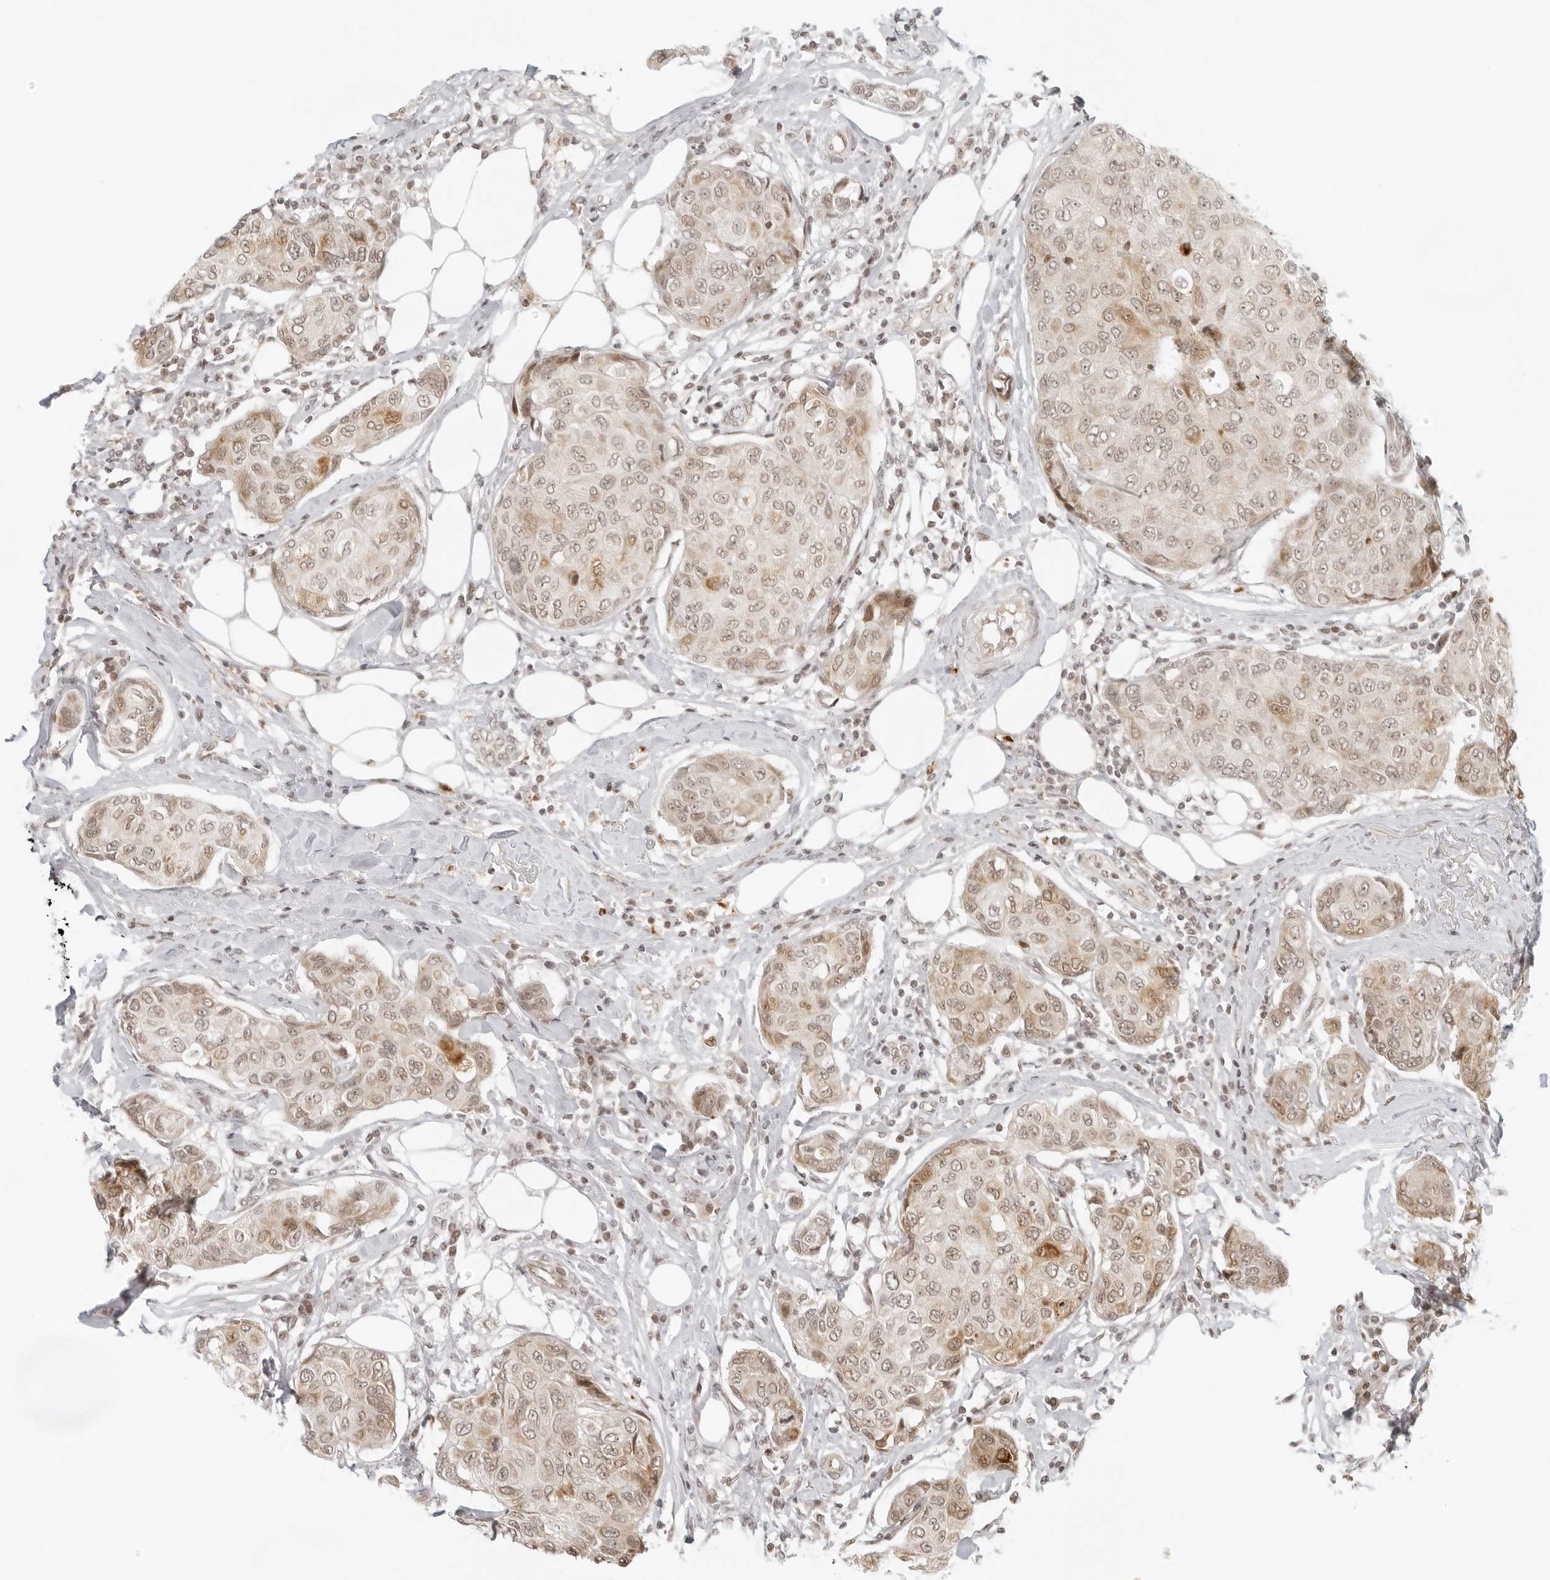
{"staining": {"intensity": "weak", "quantity": ">75%", "location": "cytoplasmic/membranous,nuclear"}, "tissue": "breast cancer", "cell_type": "Tumor cells", "image_type": "cancer", "snomed": [{"axis": "morphology", "description": "Duct carcinoma"}, {"axis": "topography", "description": "Breast"}], "caption": "Brown immunohistochemical staining in intraductal carcinoma (breast) shows weak cytoplasmic/membranous and nuclear positivity in approximately >75% of tumor cells. (IHC, brightfield microscopy, high magnification).", "gene": "ZNF407", "patient": {"sex": "female", "age": 80}}